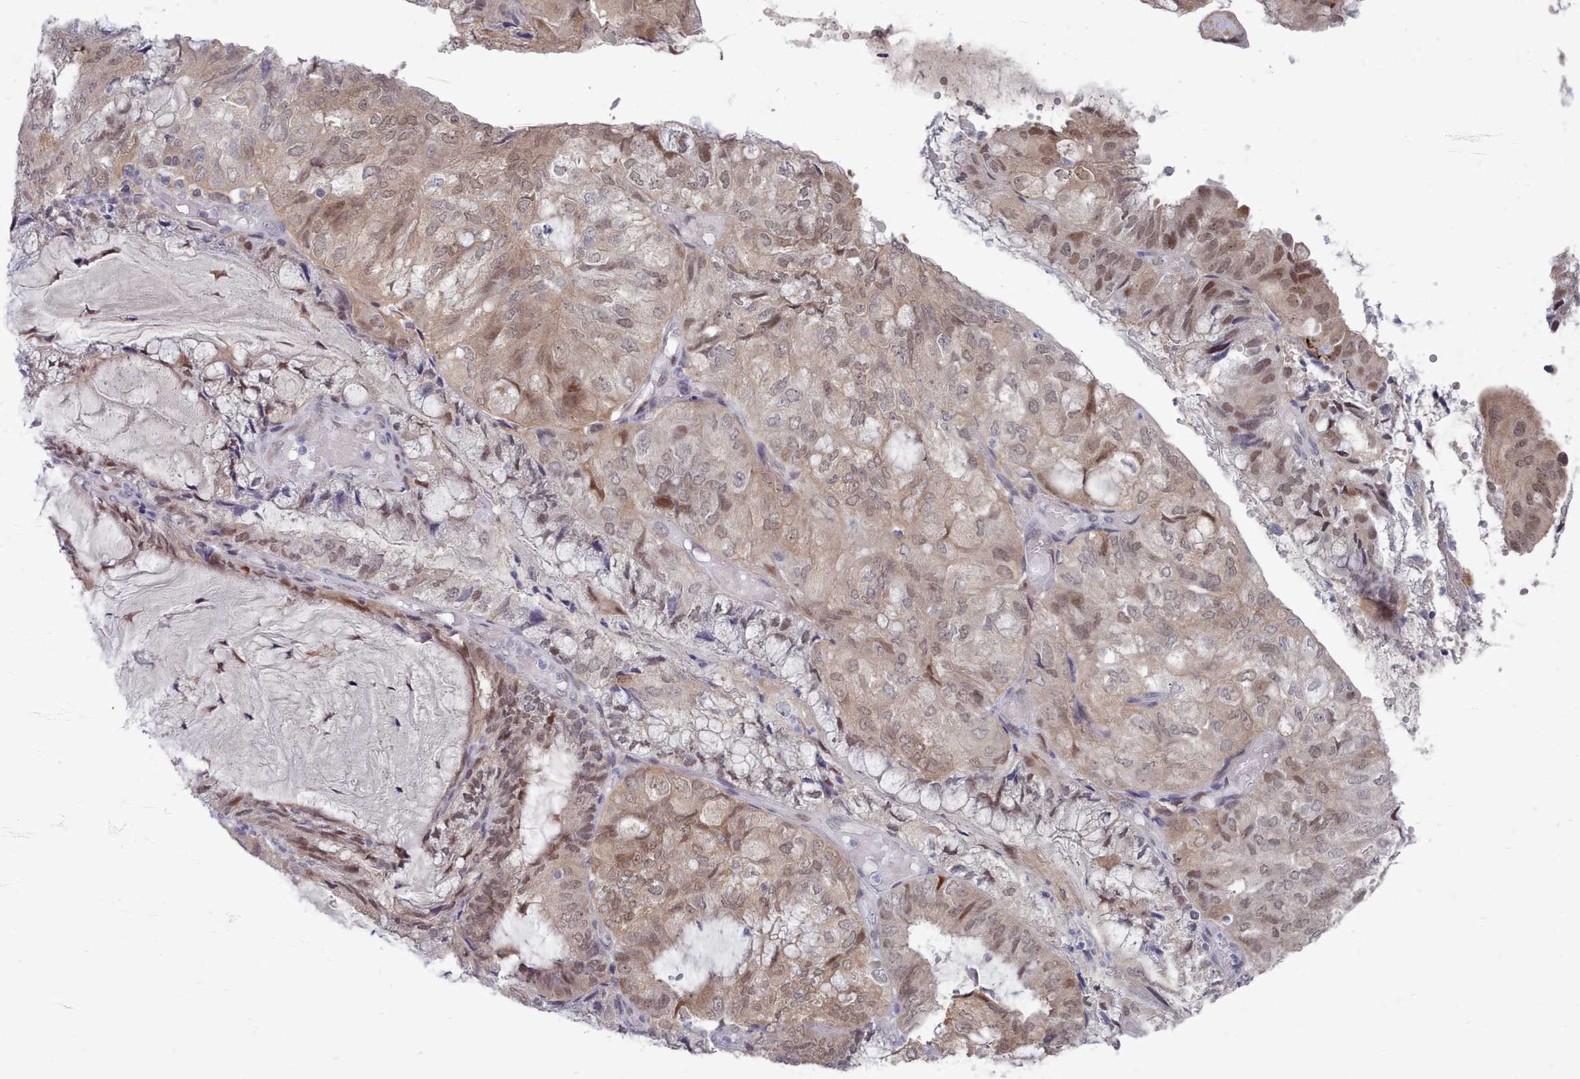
{"staining": {"intensity": "weak", "quantity": ">75%", "location": "cytoplasmic/membranous,nuclear"}, "tissue": "endometrial cancer", "cell_type": "Tumor cells", "image_type": "cancer", "snomed": [{"axis": "morphology", "description": "Adenocarcinoma, NOS"}, {"axis": "topography", "description": "Endometrium"}], "caption": "Tumor cells display weak cytoplasmic/membranous and nuclear staining in about >75% of cells in endometrial cancer (adenocarcinoma). Immunohistochemistry (ihc) stains the protein of interest in brown and the nuclei are stained blue.", "gene": "GINS1", "patient": {"sex": "female", "age": 81}}